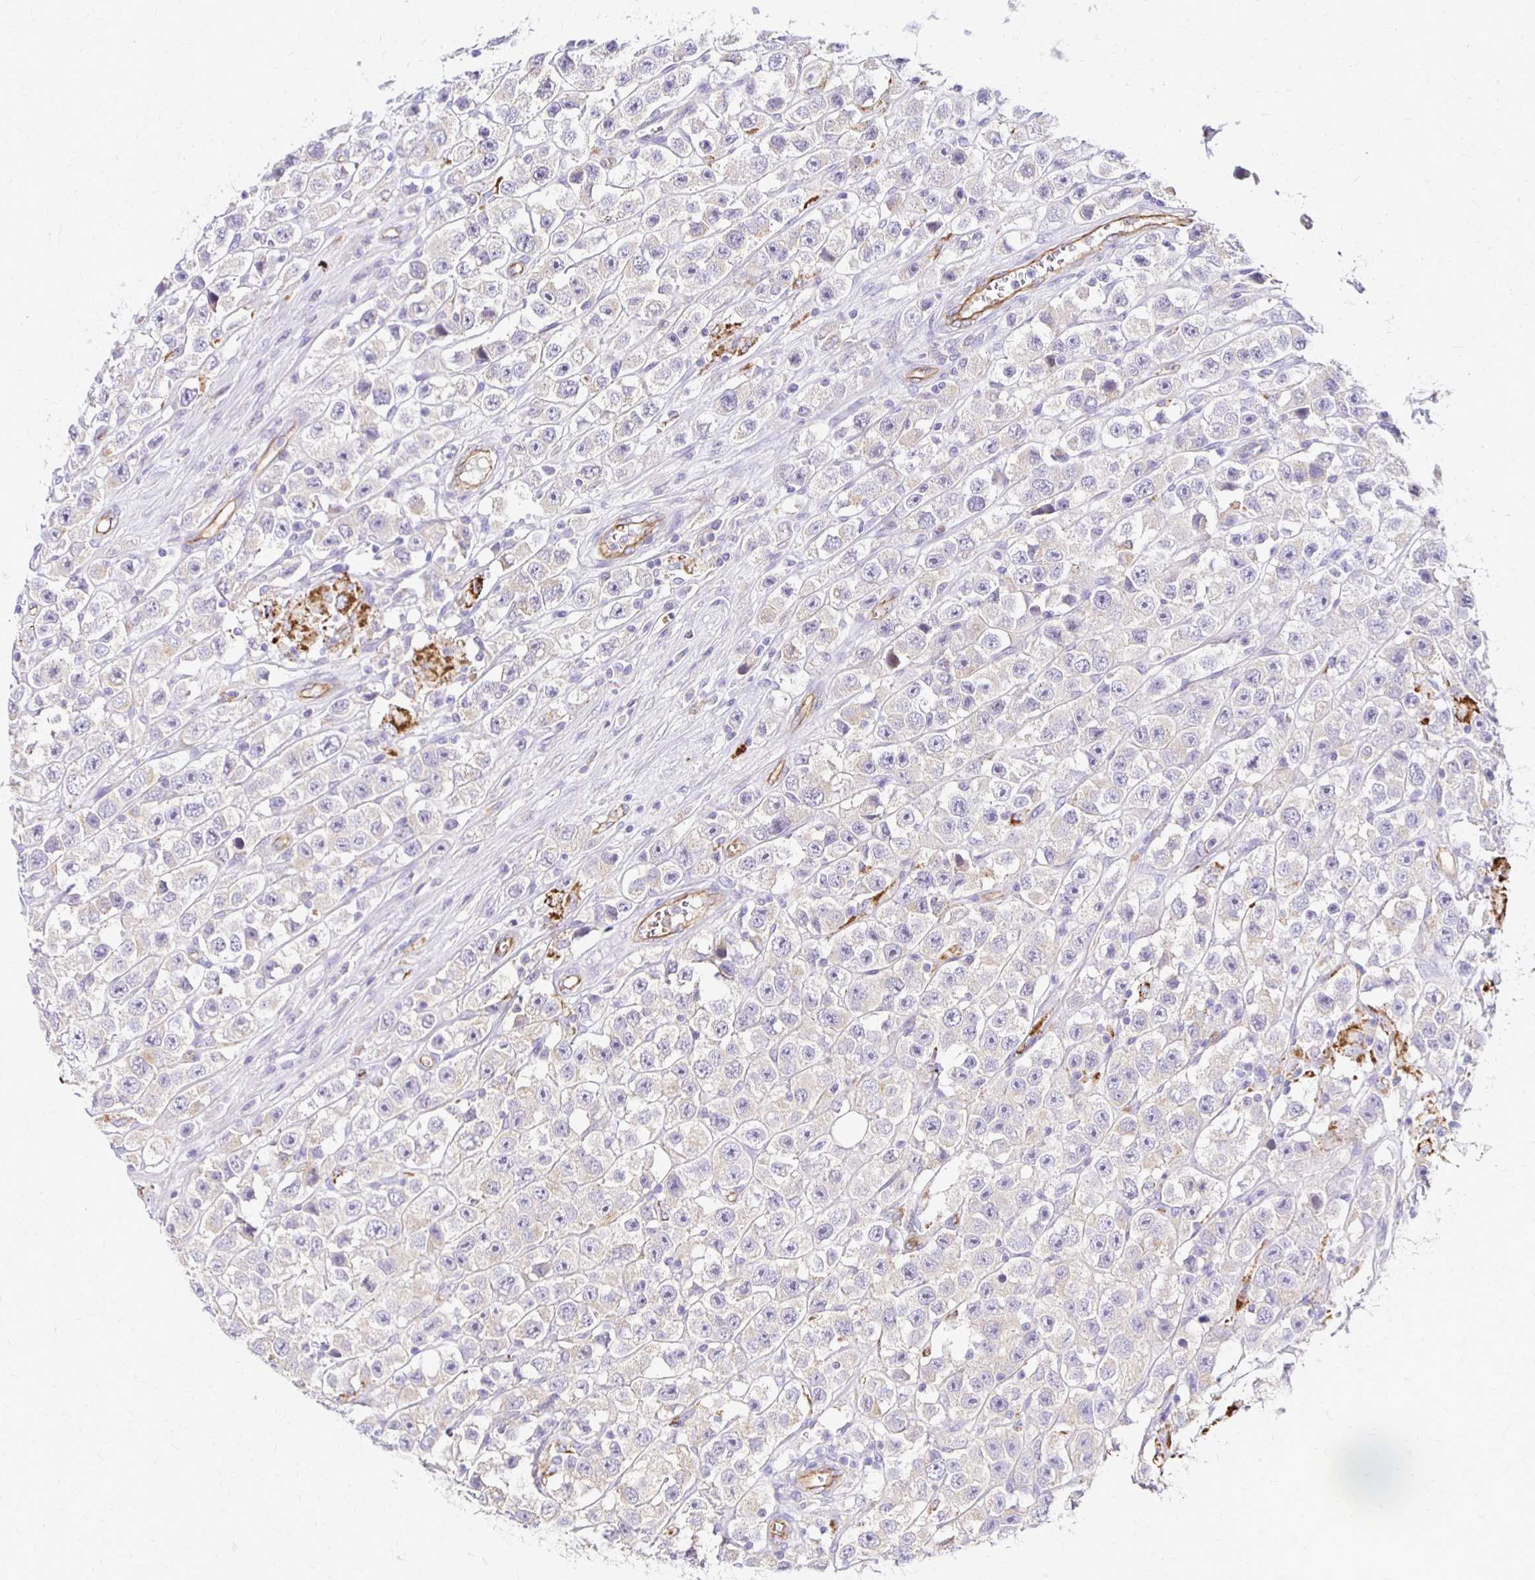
{"staining": {"intensity": "negative", "quantity": "none", "location": "none"}, "tissue": "testis cancer", "cell_type": "Tumor cells", "image_type": "cancer", "snomed": [{"axis": "morphology", "description": "Seminoma, NOS"}, {"axis": "topography", "description": "Testis"}], "caption": "An image of human testis cancer (seminoma) is negative for staining in tumor cells.", "gene": "TTYH1", "patient": {"sex": "male", "age": 45}}